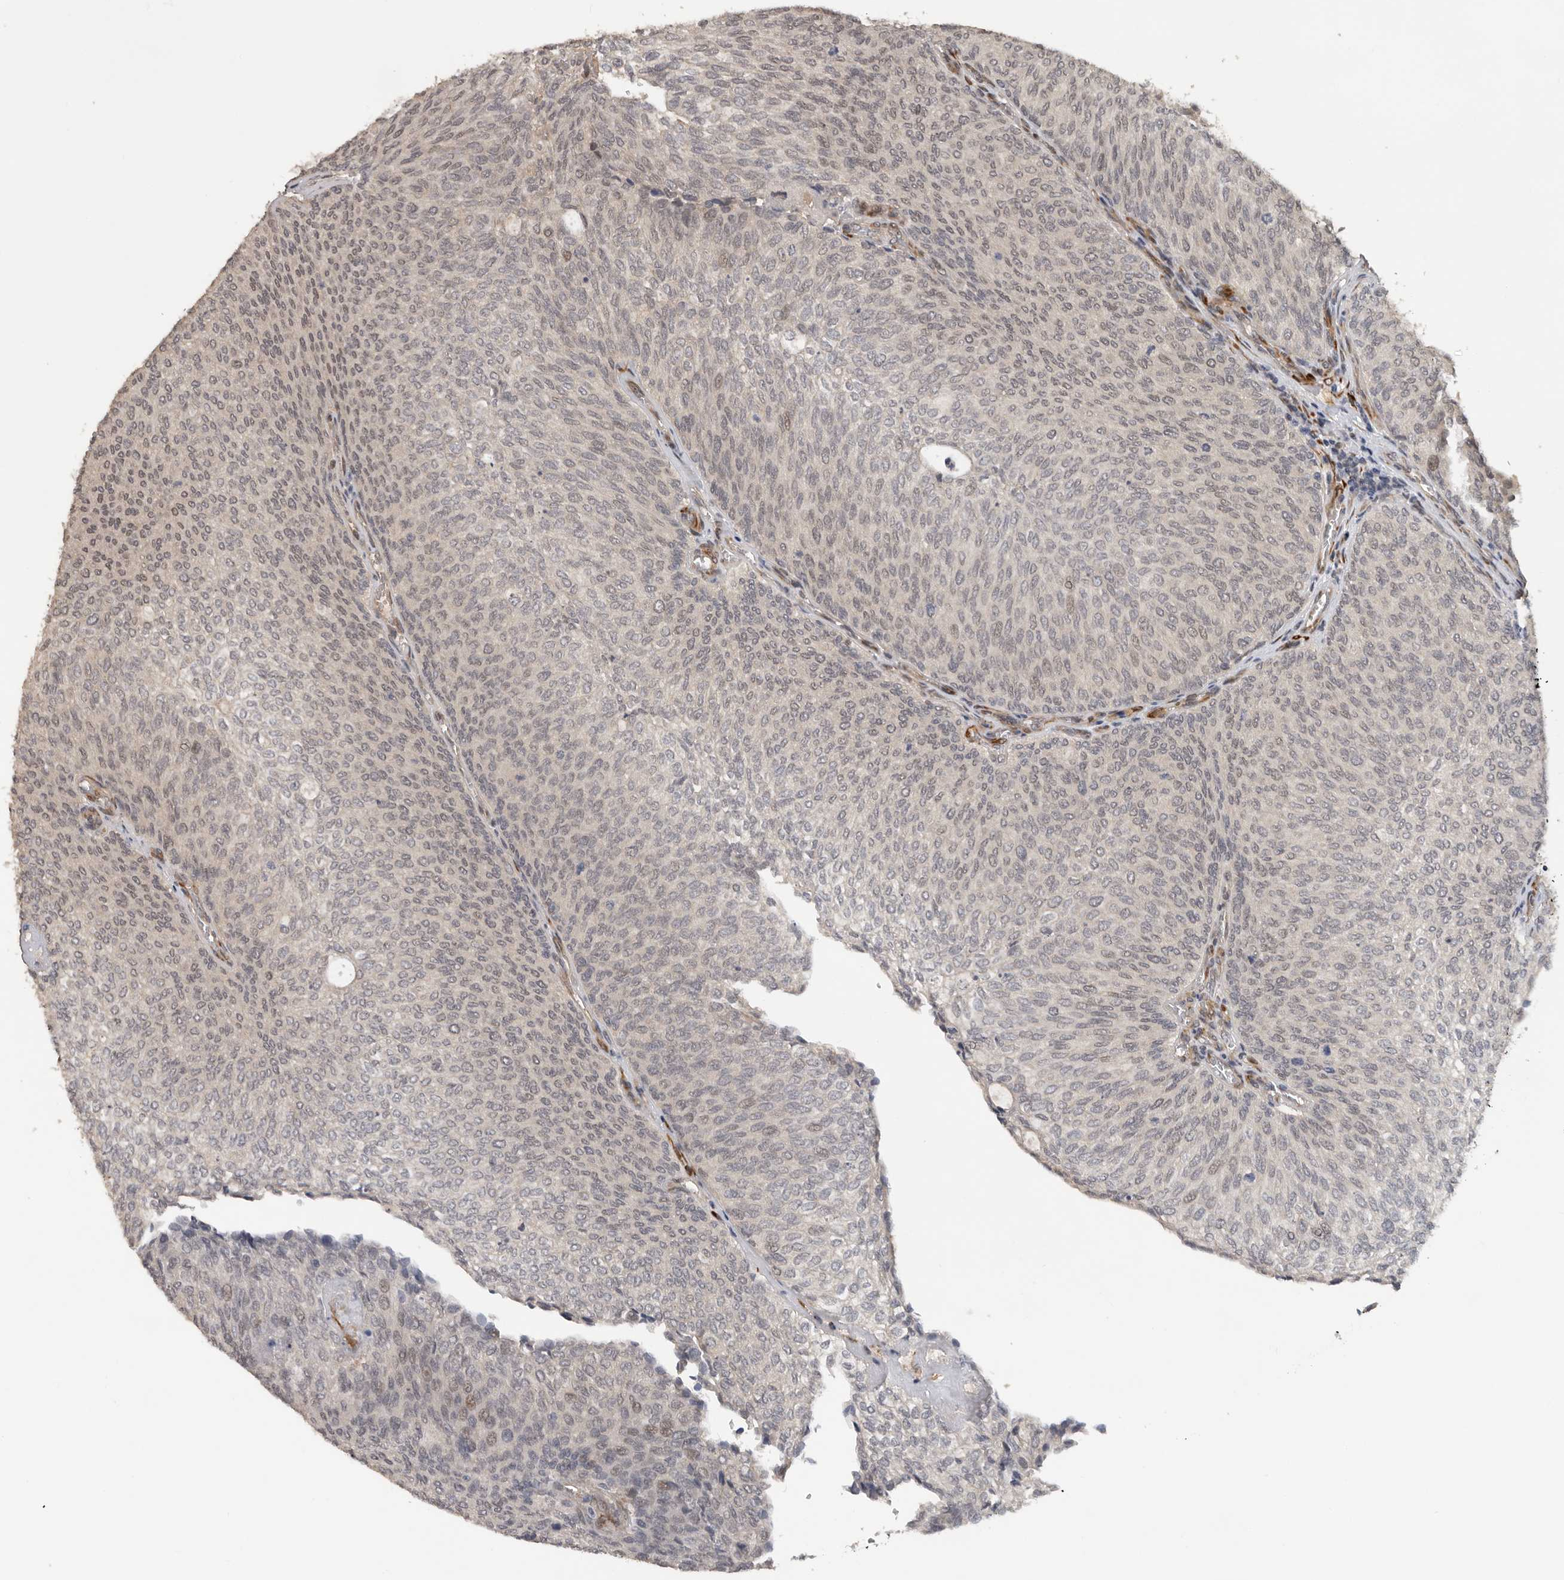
{"staining": {"intensity": "weak", "quantity": "<25%", "location": "nuclear"}, "tissue": "urothelial cancer", "cell_type": "Tumor cells", "image_type": "cancer", "snomed": [{"axis": "morphology", "description": "Urothelial carcinoma, Low grade"}, {"axis": "topography", "description": "Urinary bladder"}], "caption": "Immunohistochemistry micrograph of neoplastic tissue: human urothelial cancer stained with DAB demonstrates no significant protein expression in tumor cells.", "gene": "HENMT1", "patient": {"sex": "female", "age": 79}}